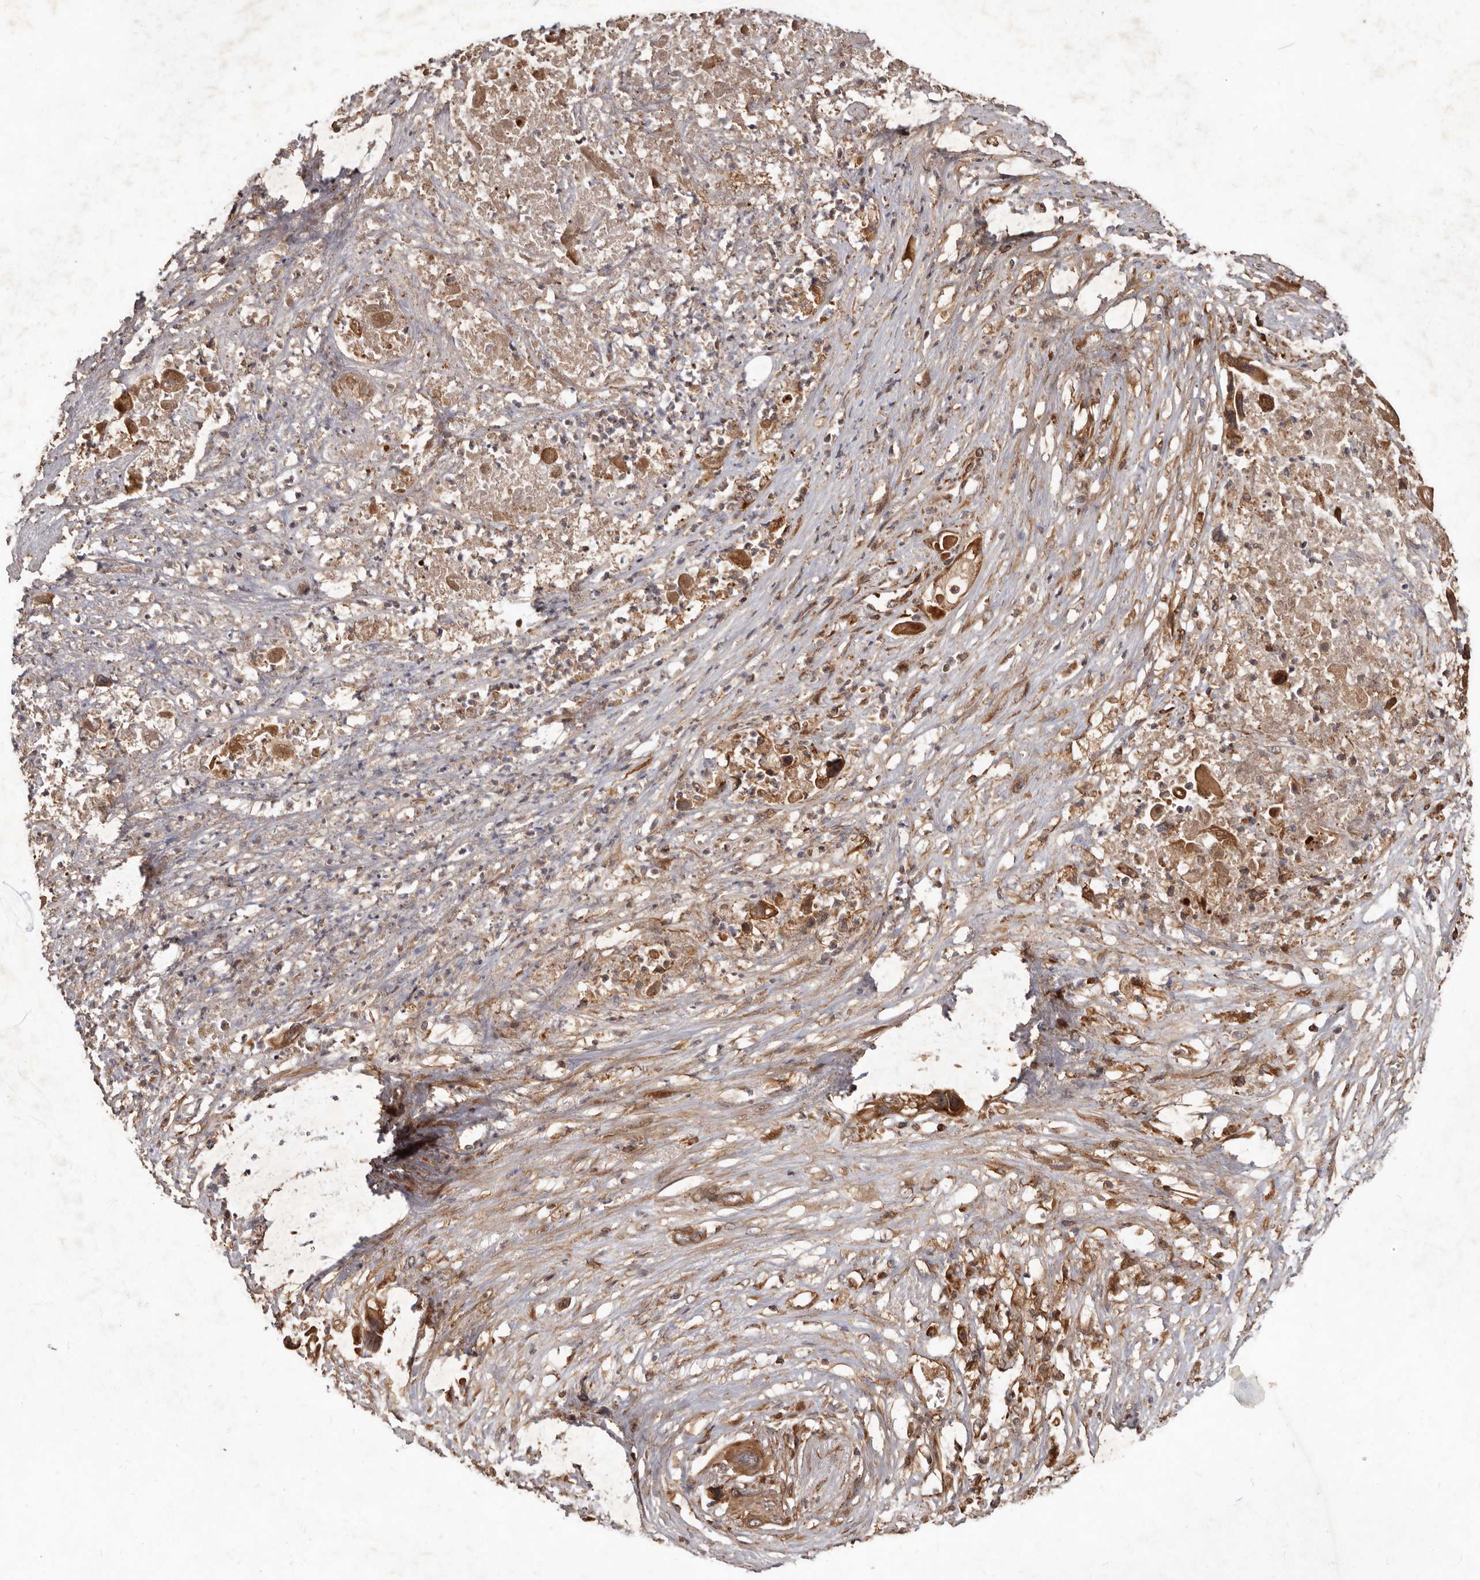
{"staining": {"intensity": "moderate", "quantity": ">75%", "location": "cytoplasmic/membranous"}, "tissue": "pancreatic cancer", "cell_type": "Tumor cells", "image_type": "cancer", "snomed": [{"axis": "morphology", "description": "Adenocarcinoma, NOS"}, {"axis": "topography", "description": "Pancreas"}], "caption": "Human pancreatic cancer stained for a protein (brown) displays moderate cytoplasmic/membranous positive positivity in approximately >75% of tumor cells.", "gene": "STK36", "patient": {"sex": "male", "age": 66}}